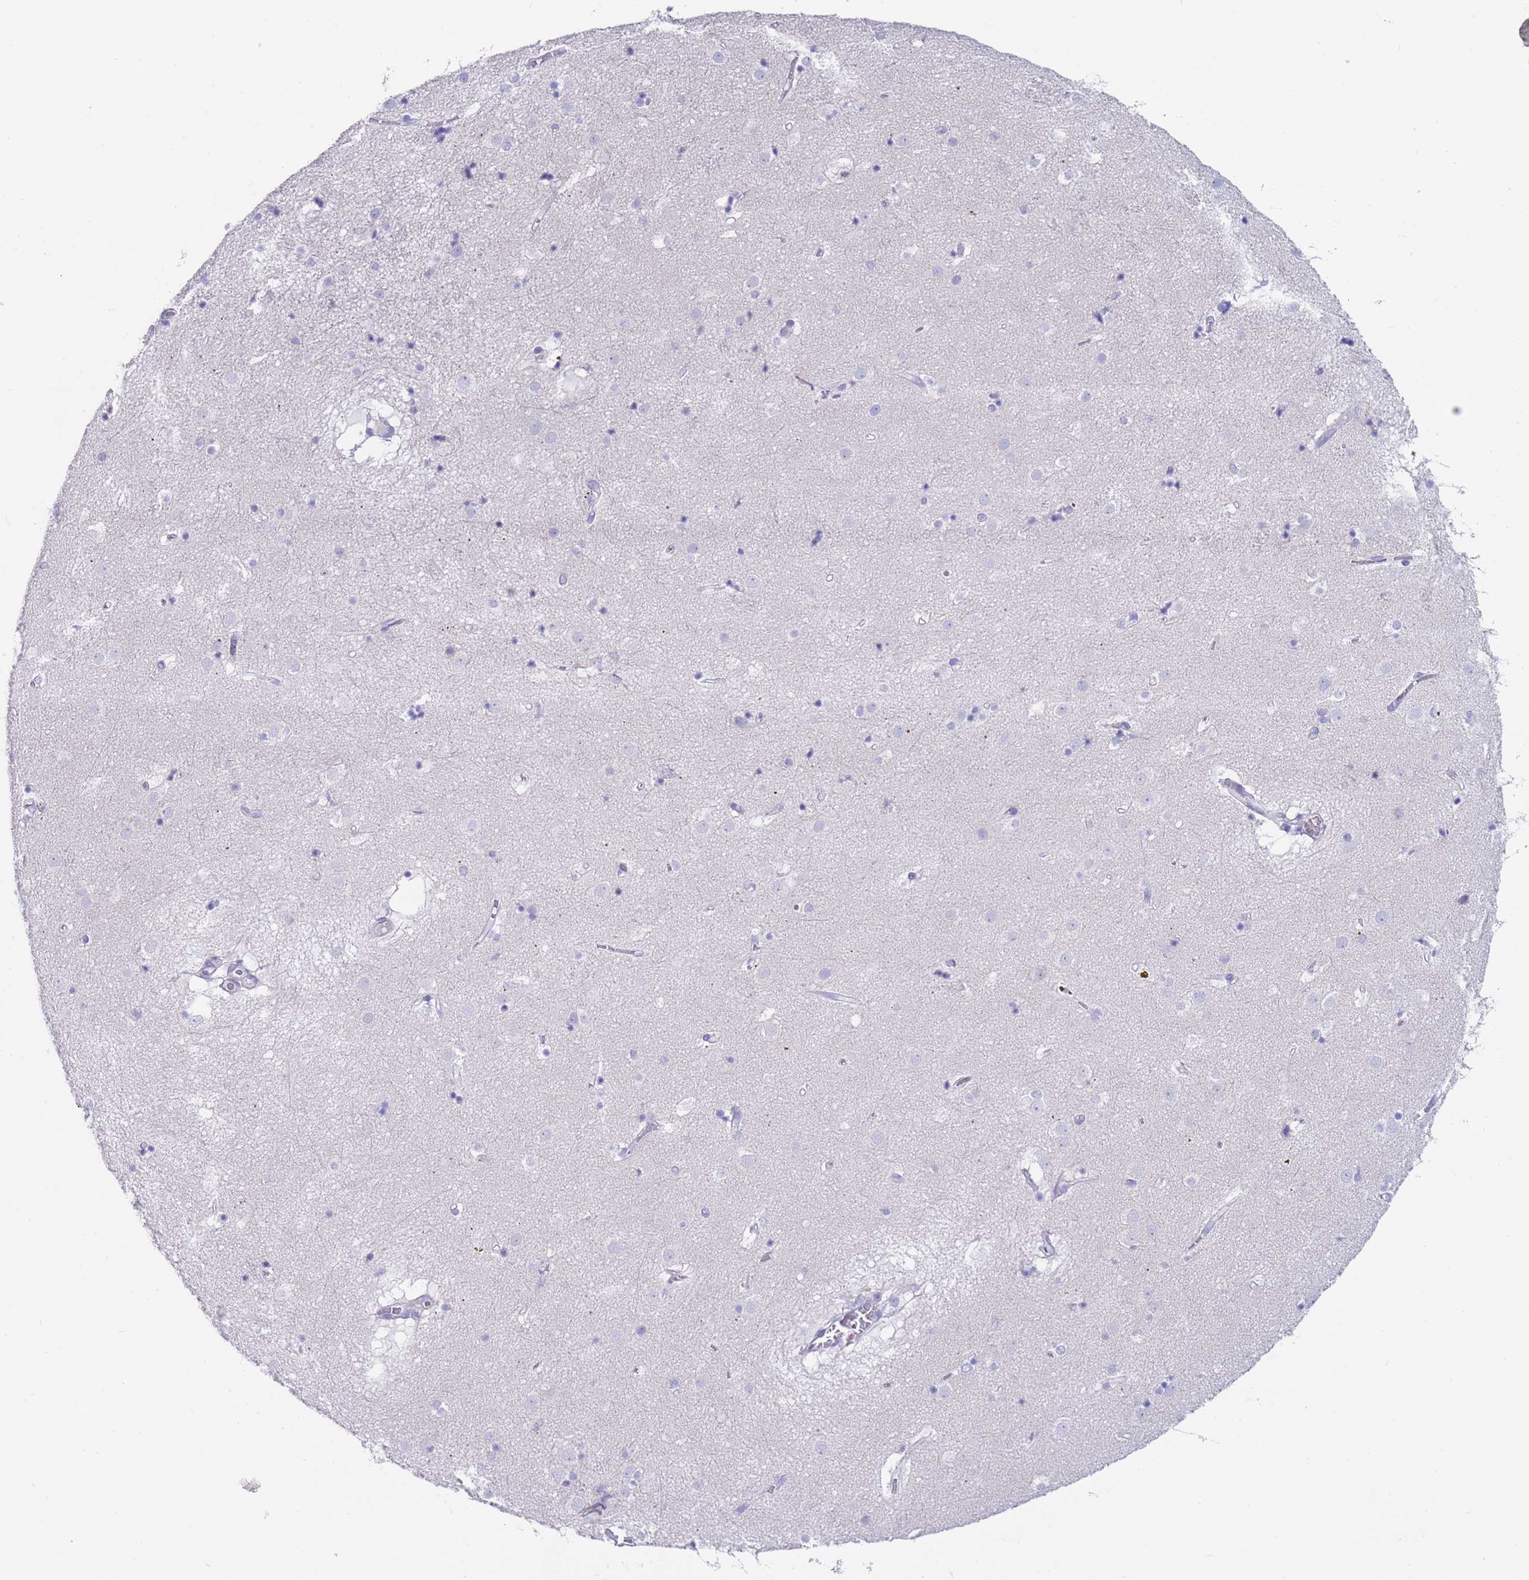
{"staining": {"intensity": "negative", "quantity": "none", "location": "none"}, "tissue": "caudate", "cell_type": "Glial cells", "image_type": "normal", "snomed": [{"axis": "morphology", "description": "Normal tissue, NOS"}, {"axis": "topography", "description": "Lateral ventricle wall"}], "caption": "Protein analysis of benign caudate demonstrates no significant staining in glial cells.", "gene": "CPXM2", "patient": {"sex": "male", "age": 70}}